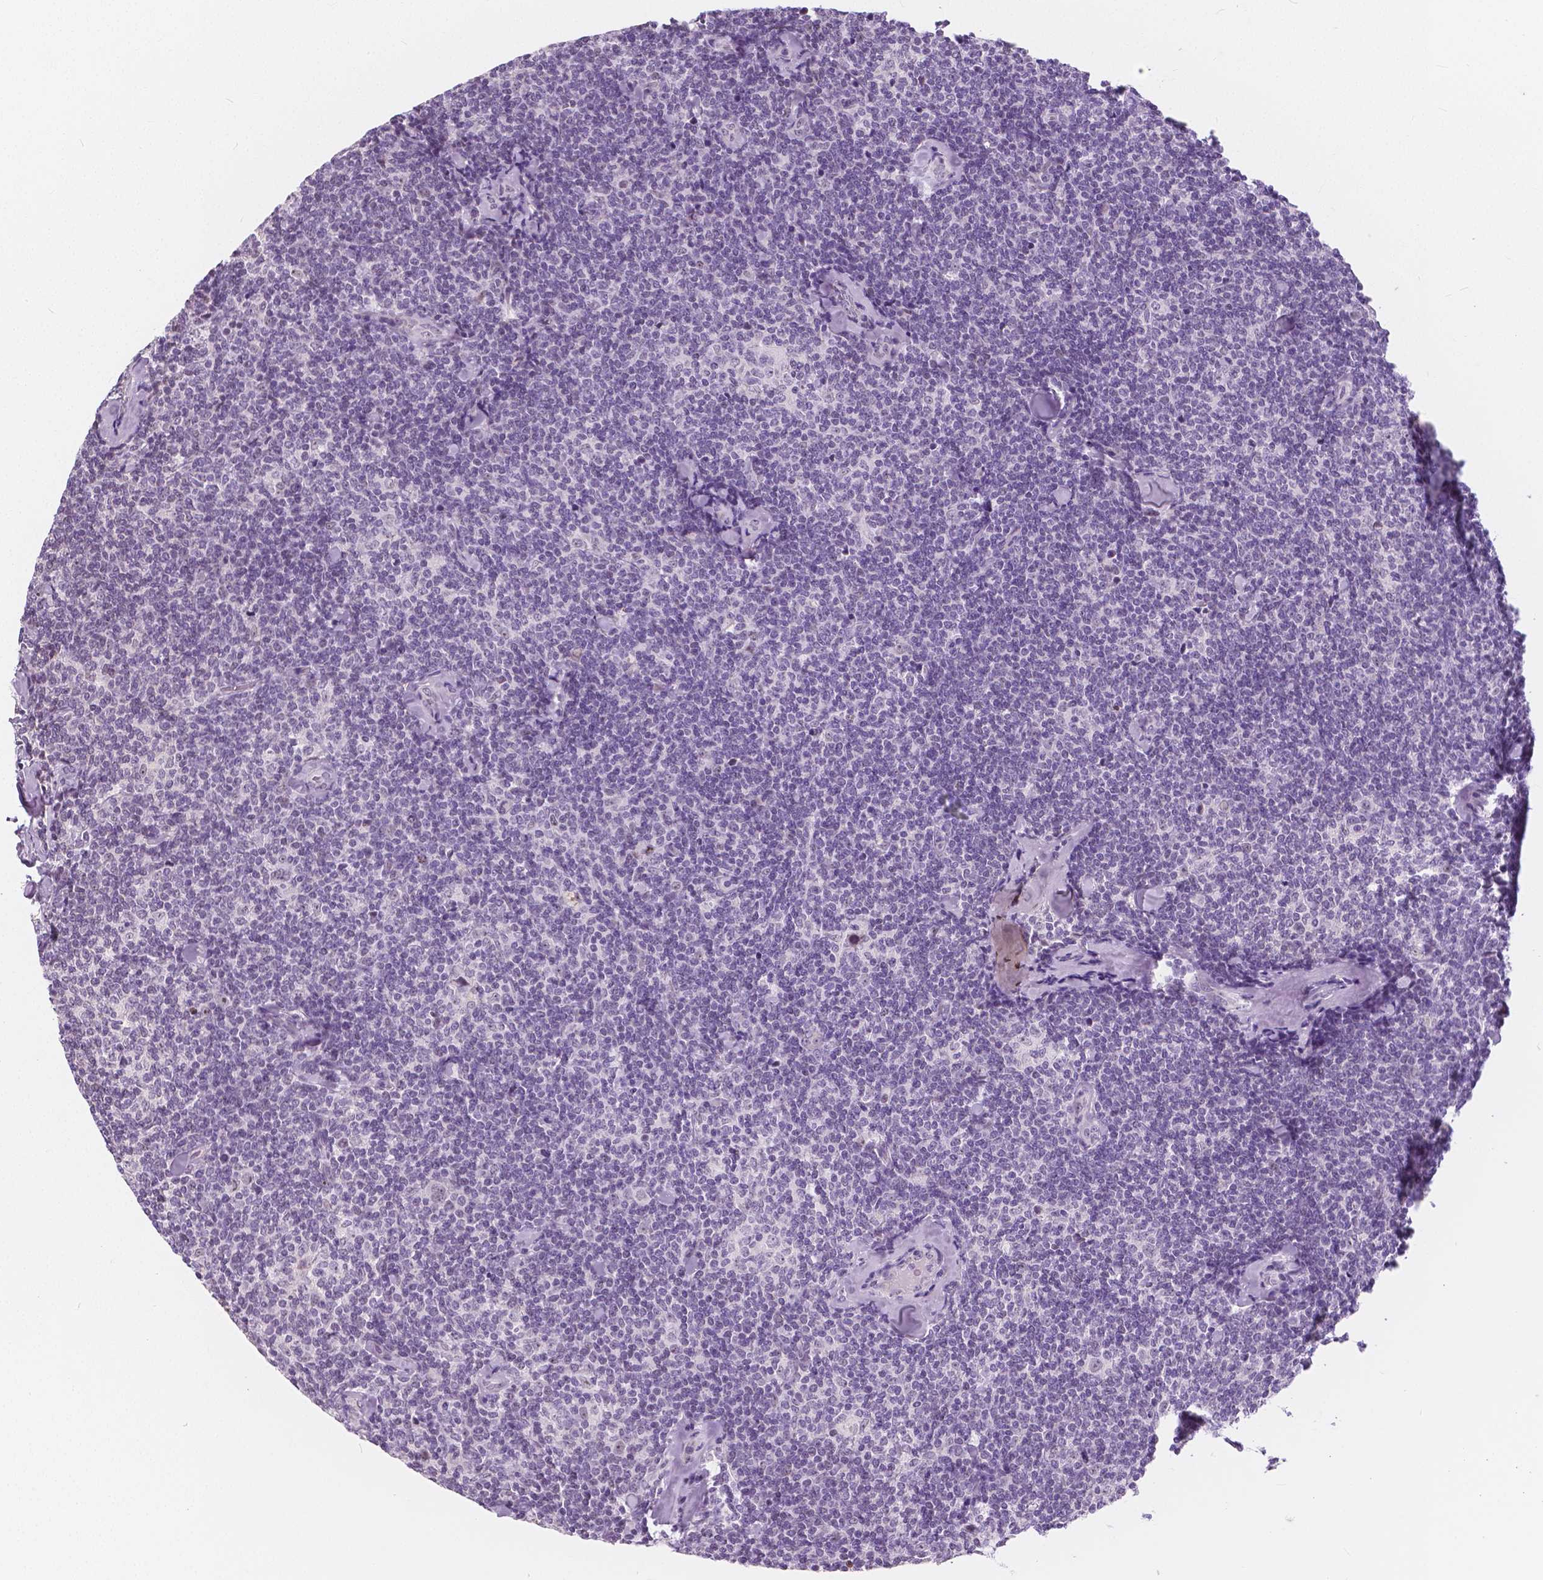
{"staining": {"intensity": "negative", "quantity": "none", "location": "none"}, "tissue": "lymphoma", "cell_type": "Tumor cells", "image_type": "cancer", "snomed": [{"axis": "morphology", "description": "Malignant lymphoma, non-Hodgkin's type, Low grade"}, {"axis": "topography", "description": "Lymph node"}], "caption": "This is an IHC photomicrograph of human malignant lymphoma, non-Hodgkin's type (low-grade). There is no positivity in tumor cells.", "gene": "NOLC1", "patient": {"sex": "female", "age": 56}}